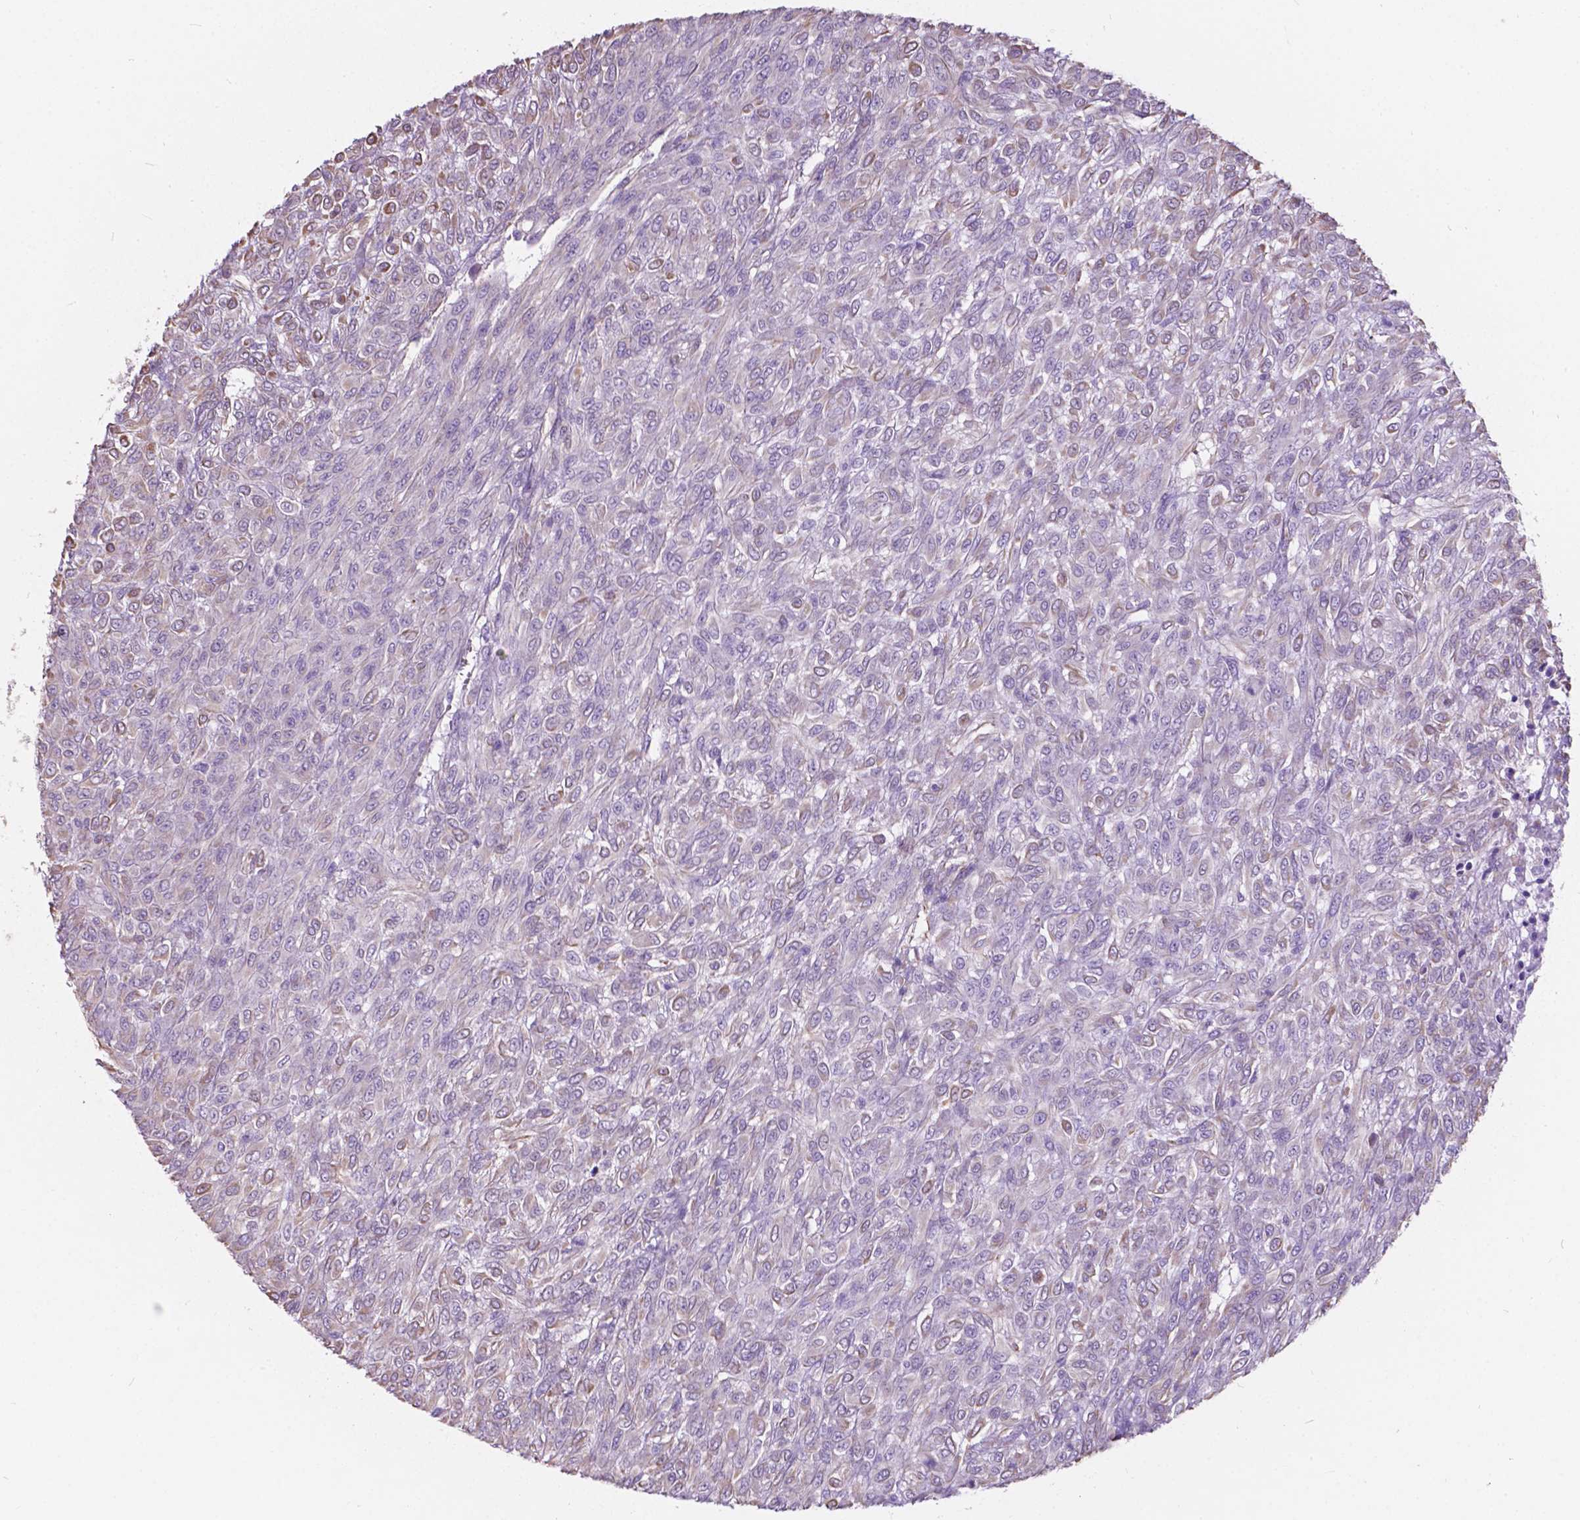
{"staining": {"intensity": "negative", "quantity": "none", "location": "none"}, "tissue": "renal cancer", "cell_type": "Tumor cells", "image_type": "cancer", "snomed": [{"axis": "morphology", "description": "Adenocarcinoma, NOS"}, {"axis": "topography", "description": "Kidney"}], "caption": "Renal cancer stained for a protein using immunohistochemistry (IHC) demonstrates no expression tumor cells.", "gene": "AMOT", "patient": {"sex": "male", "age": 58}}